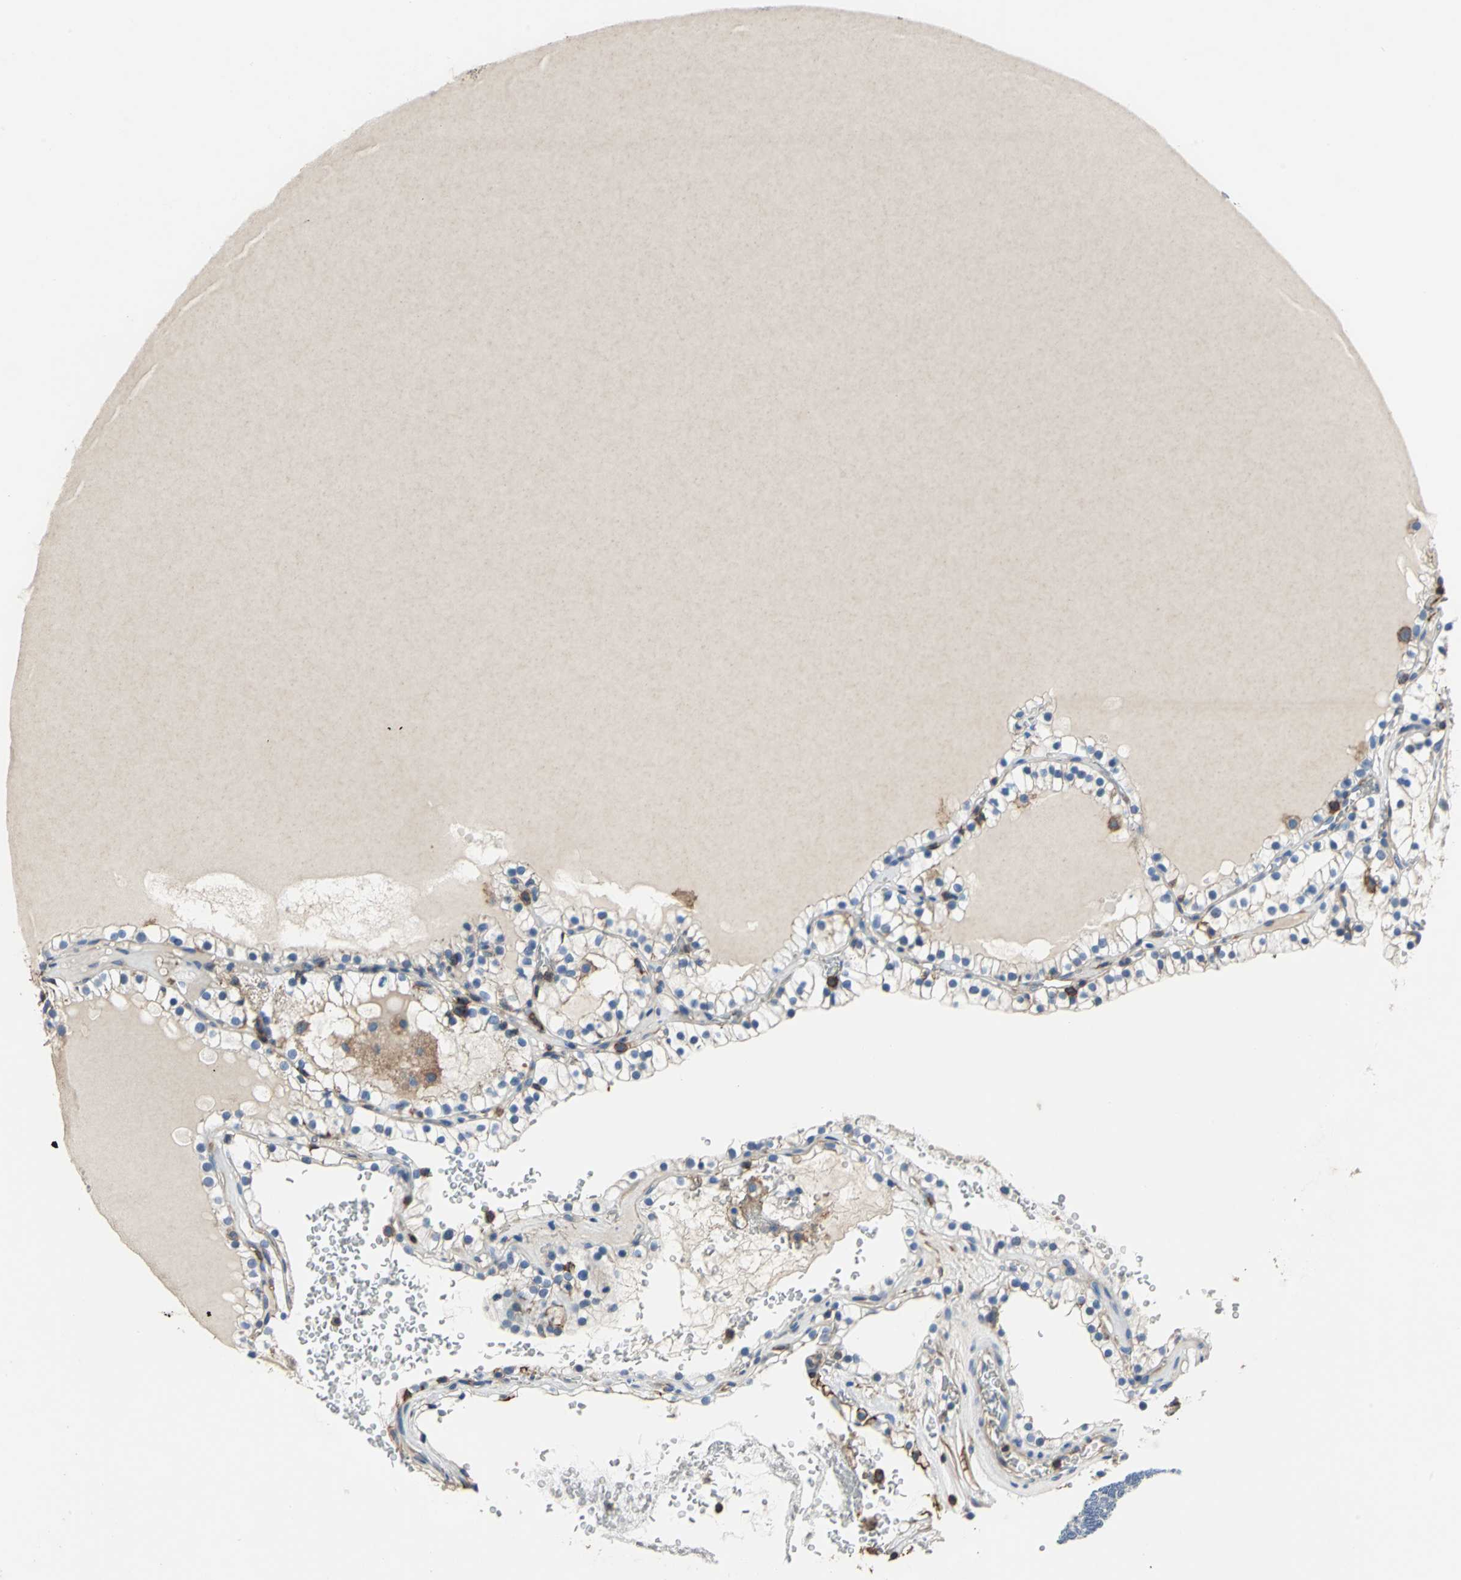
{"staining": {"intensity": "negative", "quantity": "none", "location": "none"}, "tissue": "renal cancer", "cell_type": "Tumor cells", "image_type": "cancer", "snomed": [{"axis": "morphology", "description": "Adenocarcinoma, NOS"}, {"axis": "topography", "description": "Kidney"}], "caption": "Tumor cells are negative for brown protein staining in renal adenocarcinoma. (DAB (3,3'-diaminobenzidine) IHC, high magnification).", "gene": "CD44", "patient": {"sex": "female", "age": 41}}